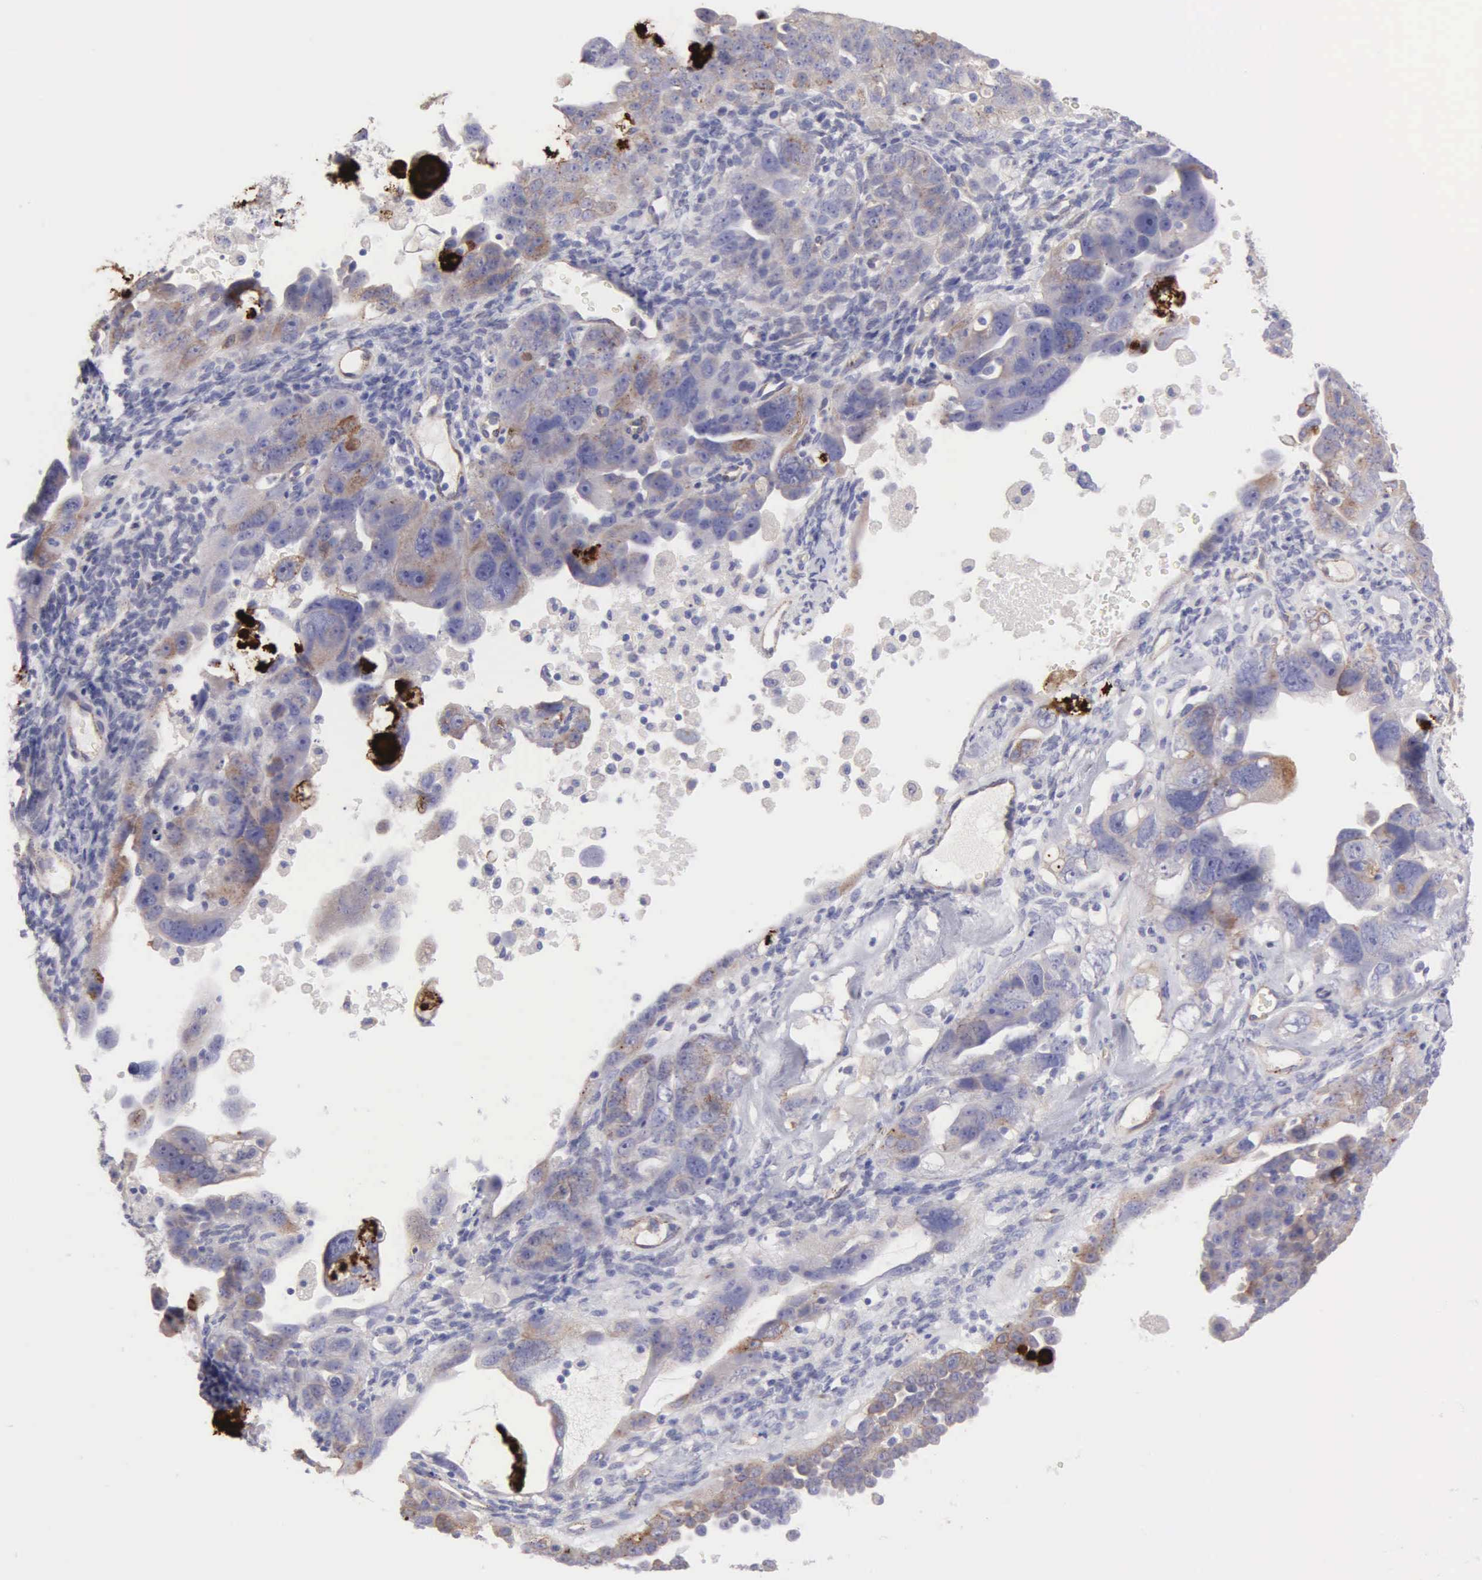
{"staining": {"intensity": "moderate", "quantity": "25%-75%", "location": "cytoplasmic/membranous"}, "tissue": "ovarian cancer", "cell_type": "Tumor cells", "image_type": "cancer", "snomed": [{"axis": "morphology", "description": "Cystadenocarcinoma, serous, NOS"}, {"axis": "topography", "description": "Ovary"}], "caption": "This is an image of immunohistochemistry (IHC) staining of serous cystadenocarcinoma (ovarian), which shows moderate positivity in the cytoplasmic/membranous of tumor cells.", "gene": "APP", "patient": {"sex": "female", "age": 66}}